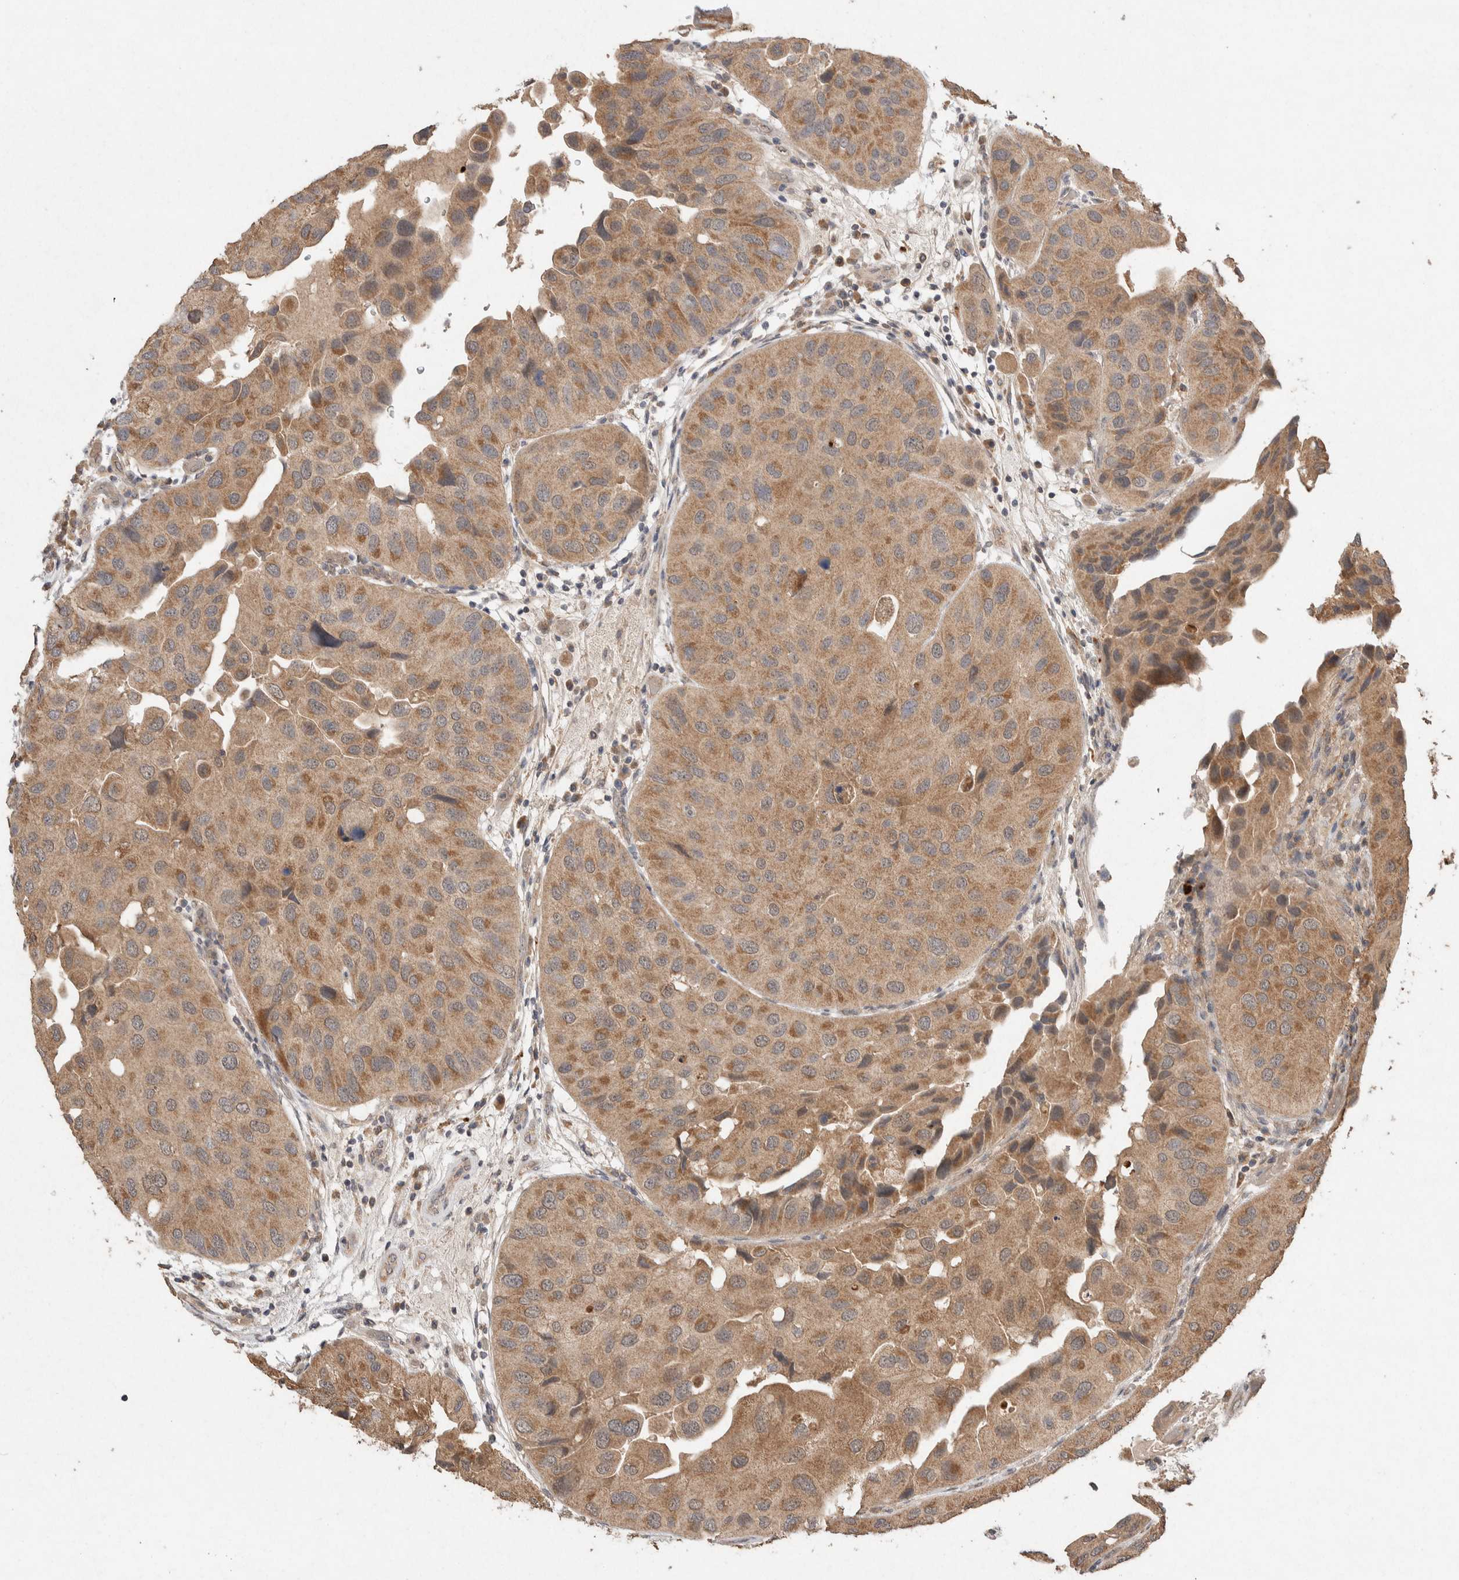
{"staining": {"intensity": "moderate", "quantity": ">75%", "location": "cytoplasmic/membranous"}, "tissue": "urothelial cancer", "cell_type": "Tumor cells", "image_type": "cancer", "snomed": [{"axis": "morphology", "description": "Urothelial carcinoma, High grade"}, {"axis": "topography", "description": "Urinary bladder"}], "caption": "Immunohistochemistry (IHC) image of human high-grade urothelial carcinoma stained for a protein (brown), which shows medium levels of moderate cytoplasmic/membranous staining in about >75% of tumor cells.", "gene": "KCNJ5", "patient": {"sex": "female", "age": 64}}